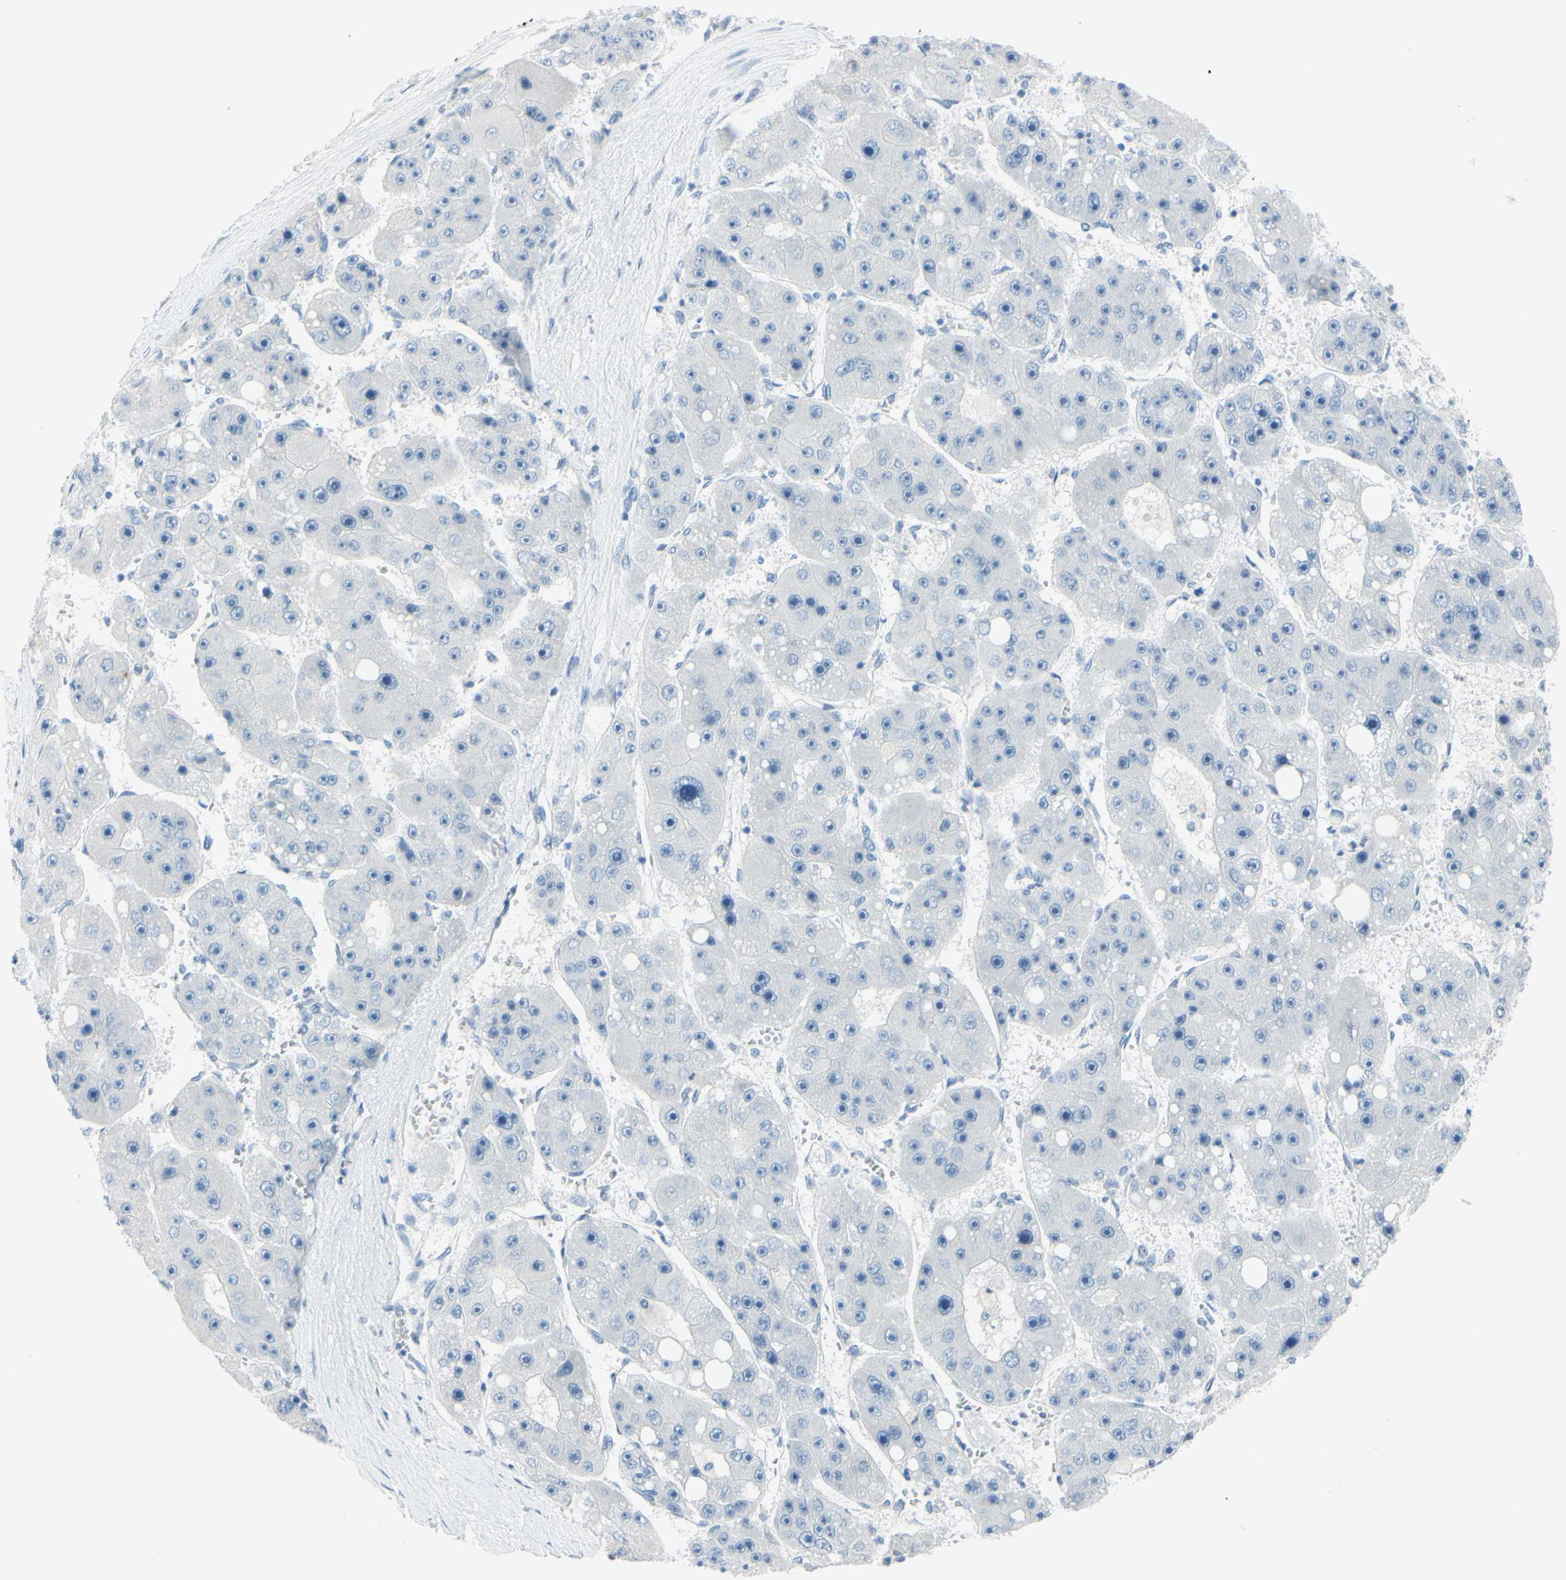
{"staining": {"intensity": "negative", "quantity": "none", "location": "none"}, "tissue": "liver cancer", "cell_type": "Tumor cells", "image_type": "cancer", "snomed": [{"axis": "morphology", "description": "Carcinoma, Hepatocellular, NOS"}, {"axis": "topography", "description": "Liver"}], "caption": "Immunohistochemistry (IHC) image of human hepatocellular carcinoma (liver) stained for a protein (brown), which reveals no expression in tumor cells.", "gene": "DCT", "patient": {"sex": "female", "age": 61}}